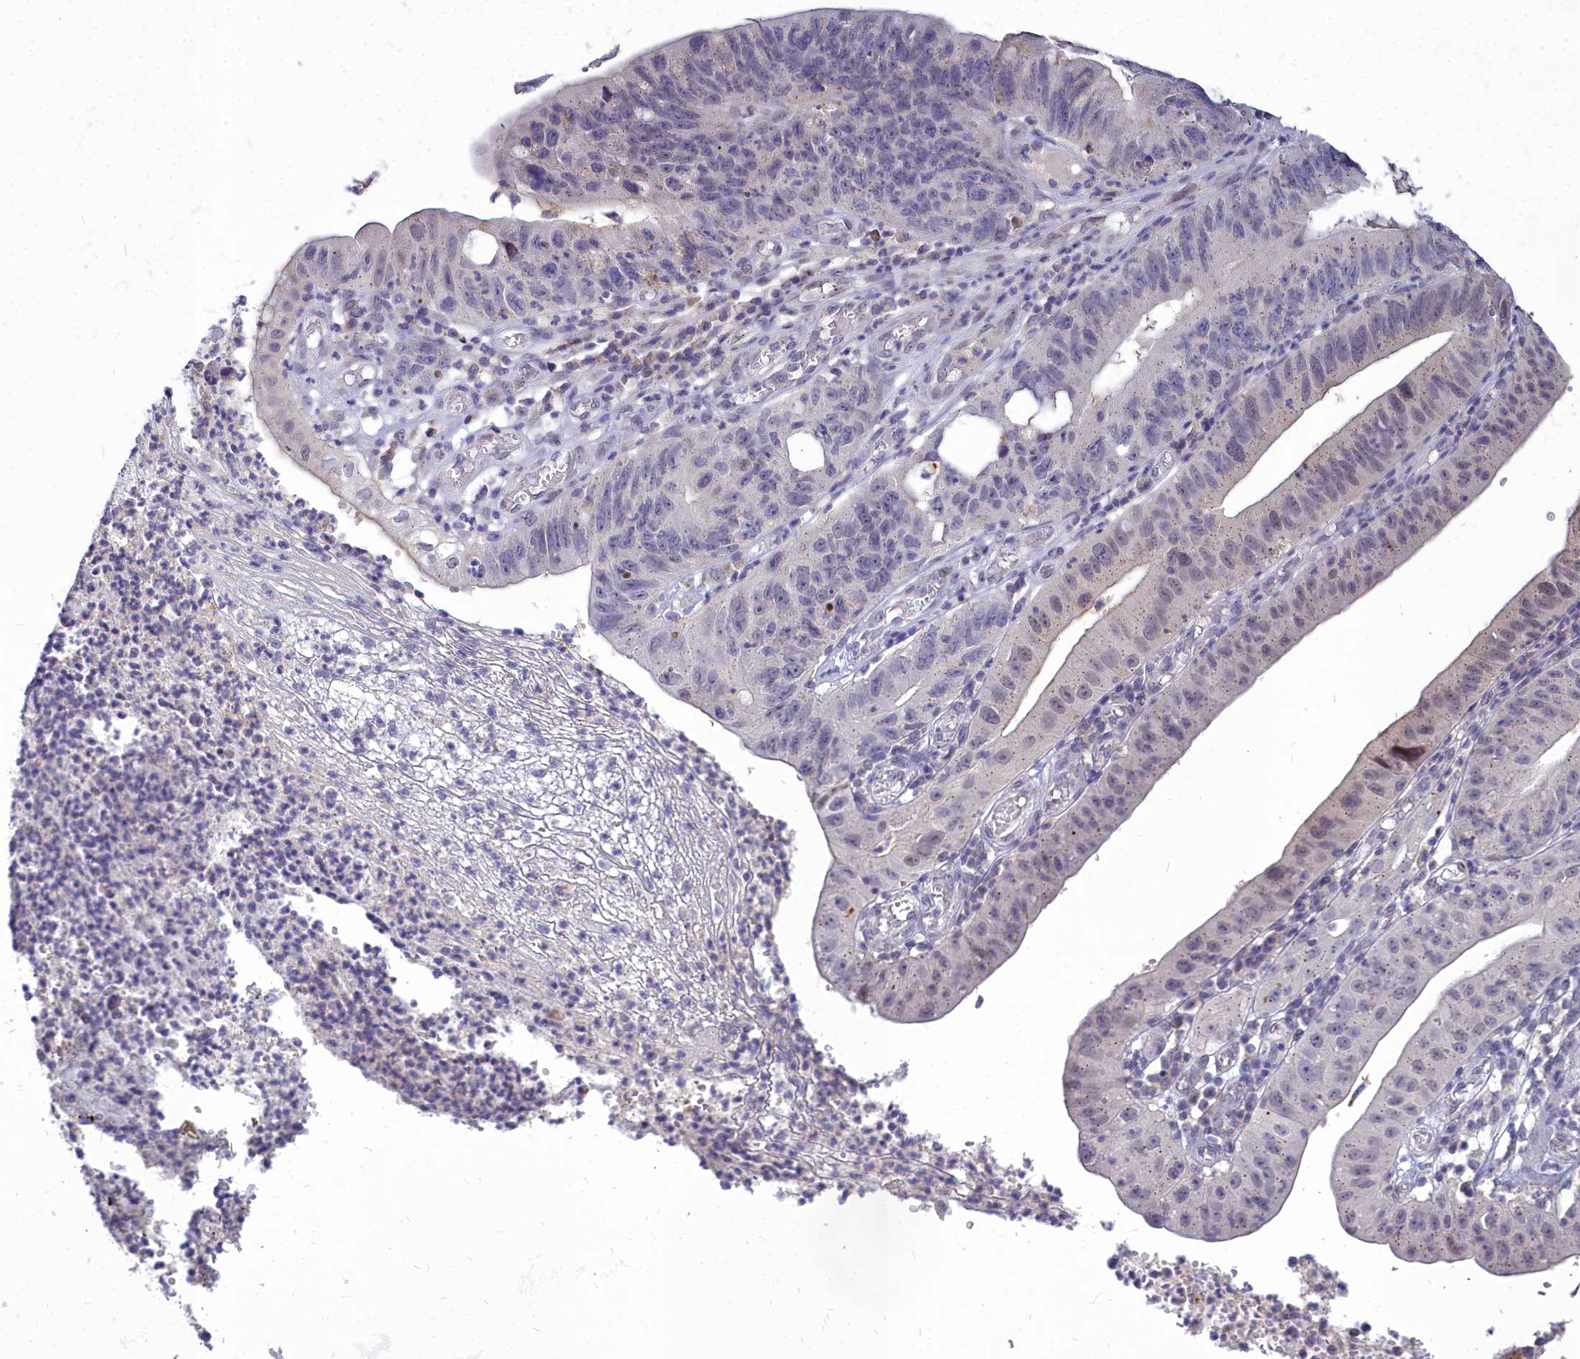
{"staining": {"intensity": "weak", "quantity": "25%-75%", "location": "cytoplasmic/membranous"}, "tissue": "stomach cancer", "cell_type": "Tumor cells", "image_type": "cancer", "snomed": [{"axis": "morphology", "description": "Adenocarcinoma, NOS"}, {"axis": "topography", "description": "Stomach"}], "caption": "Immunohistochemical staining of adenocarcinoma (stomach) demonstrates weak cytoplasmic/membranous protein positivity in approximately 25%-75% of tumor cells.", "gene": "NOXA1", "patient": {"sex": "male", "age": 59}}